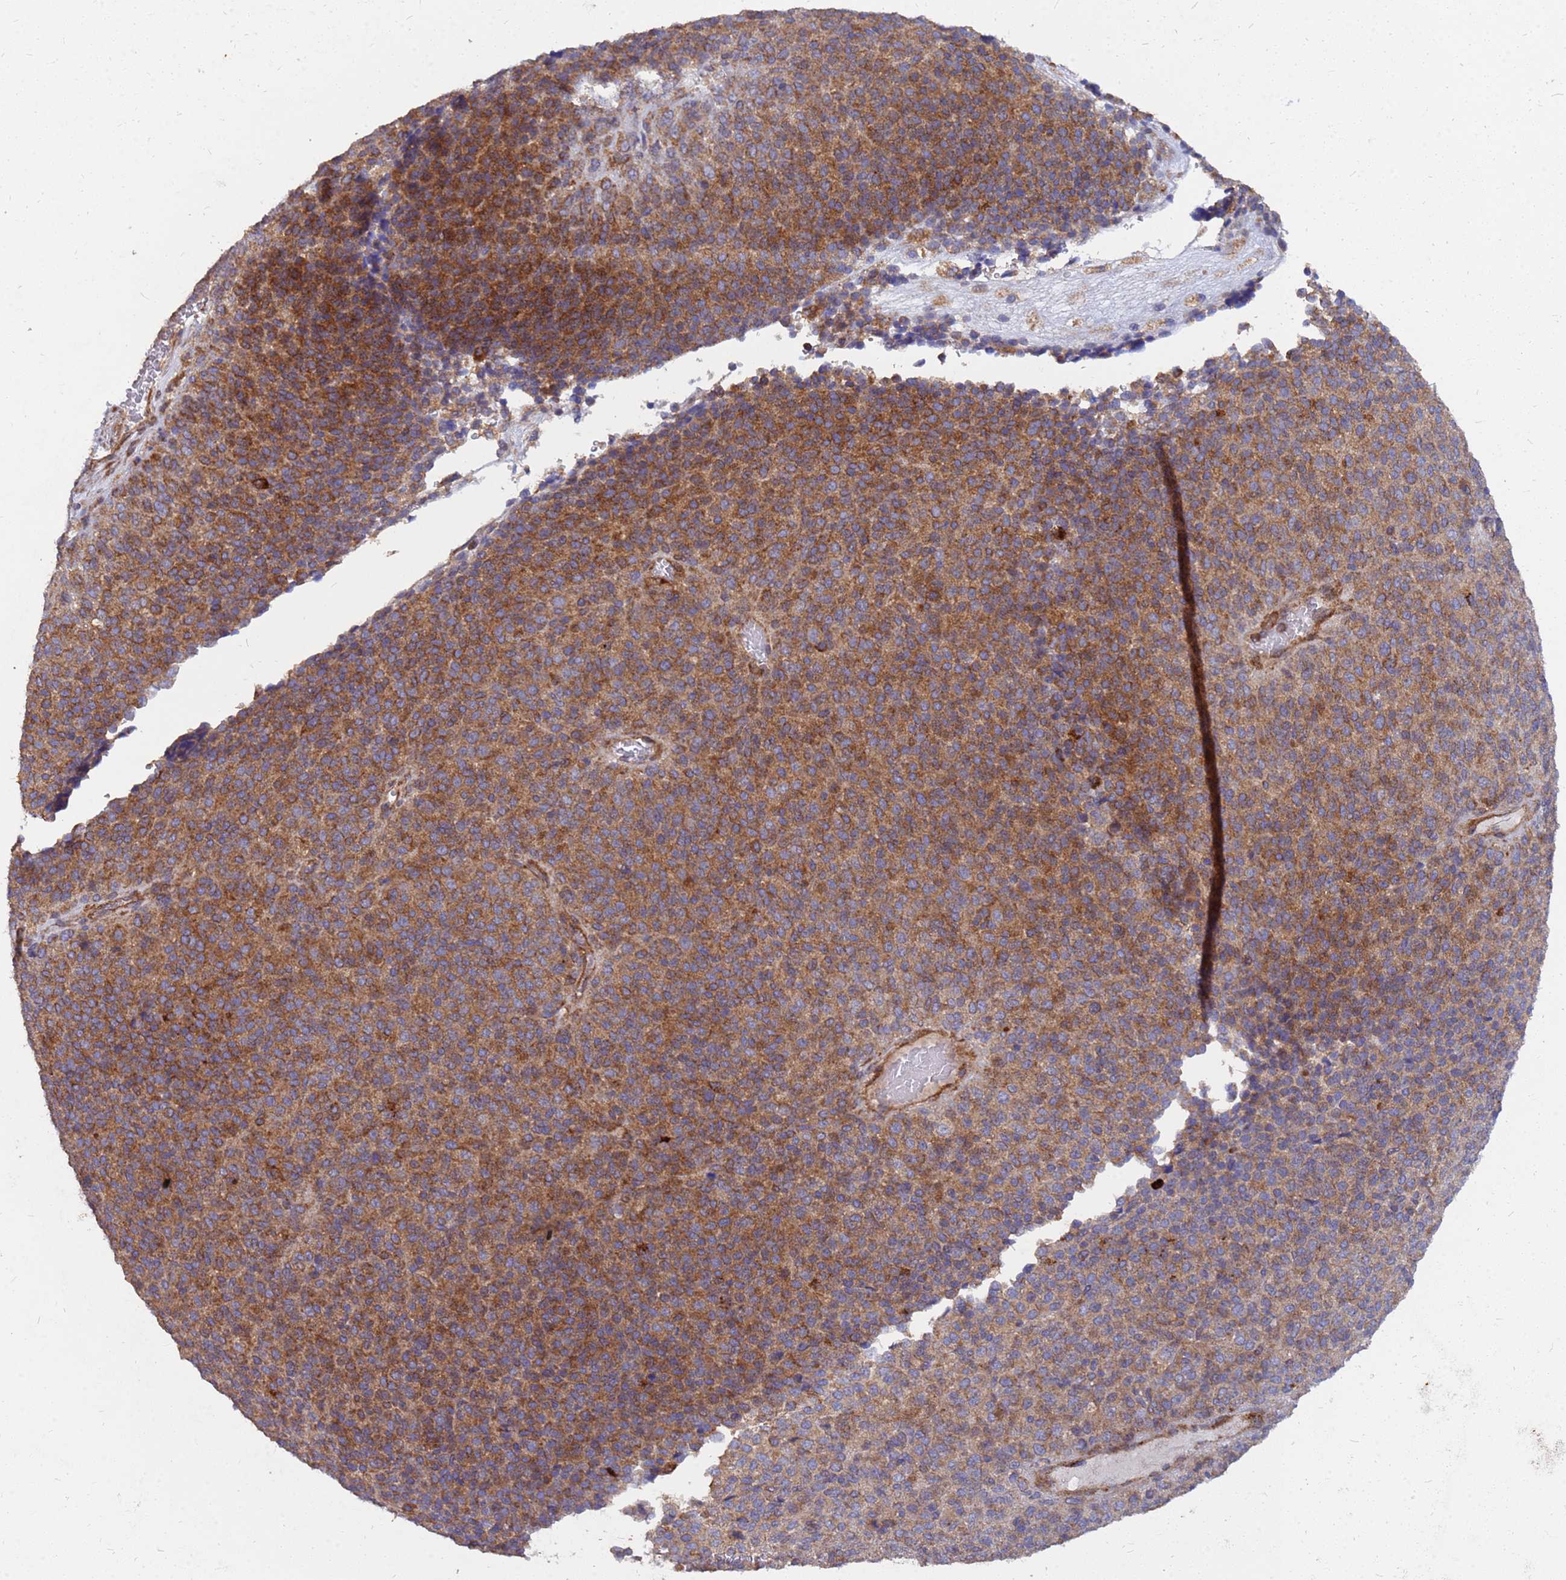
{"staining": {"intensity": "moderate", "quantity": ">75%", "location": "cytoplasmic/membranous"}, "tissue": "melanoma", "cell_type": "Tumor cells", "image_type": "cancer", "snomed": [{"axis": "morphology", "description": "Malignant melanoma, Metastatic site"}, {"axis": "topography", "description": "Brain"}], "caption": "Immunohistochemical staining of human malignant melanoma (metastatic site) displays medium levels of moderate cytoplasmic/membranous protein staining in approximately >75% of tumor cells. (IHC, brightfield microscopy, high magnification).", "gene": "CDC34", "patient": {"sex": "female", "age": 56}}